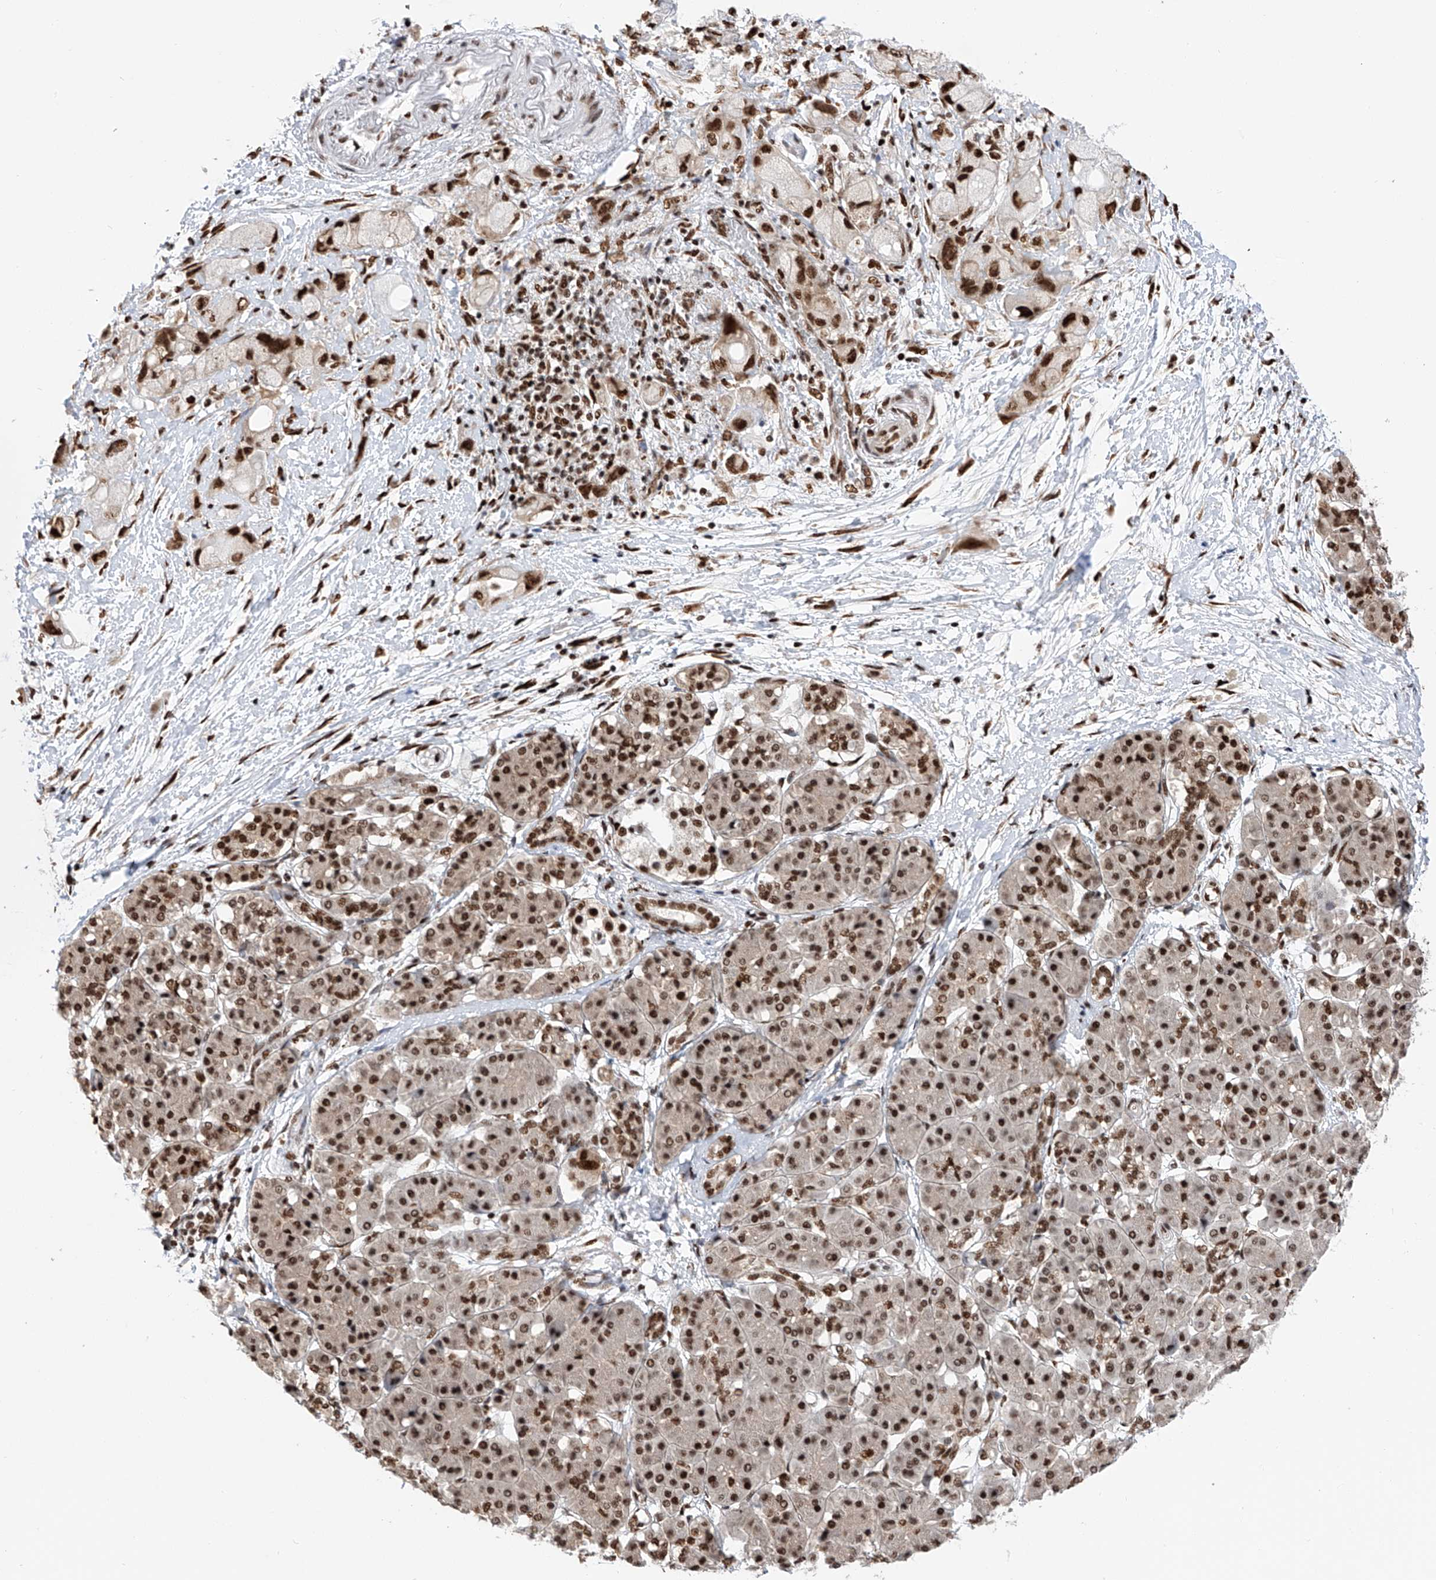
{"staining": {"intensity": "strong", "quantity": ">75%", "location": "nuclear"}, "tissue": "pancreatic cancer", "cell_type": "Tumor cells", "image_type": "cancer", "snomed": [{"axis": "morphology", "description": "Normal tissue, NOS"}, {"axis": "morphology", "description": "Adenocarcinoma, NOS"}, {"axis": "topography", "description": "Pancreas"}], "caption": "This is an image of immunohistochemistry staining of adenocarcinoma (pancreatic), which shows strong staining in the nuclear of tumor cells.", "gene": "SRSF6", "patient": {"sex": "female", "age": 68}}